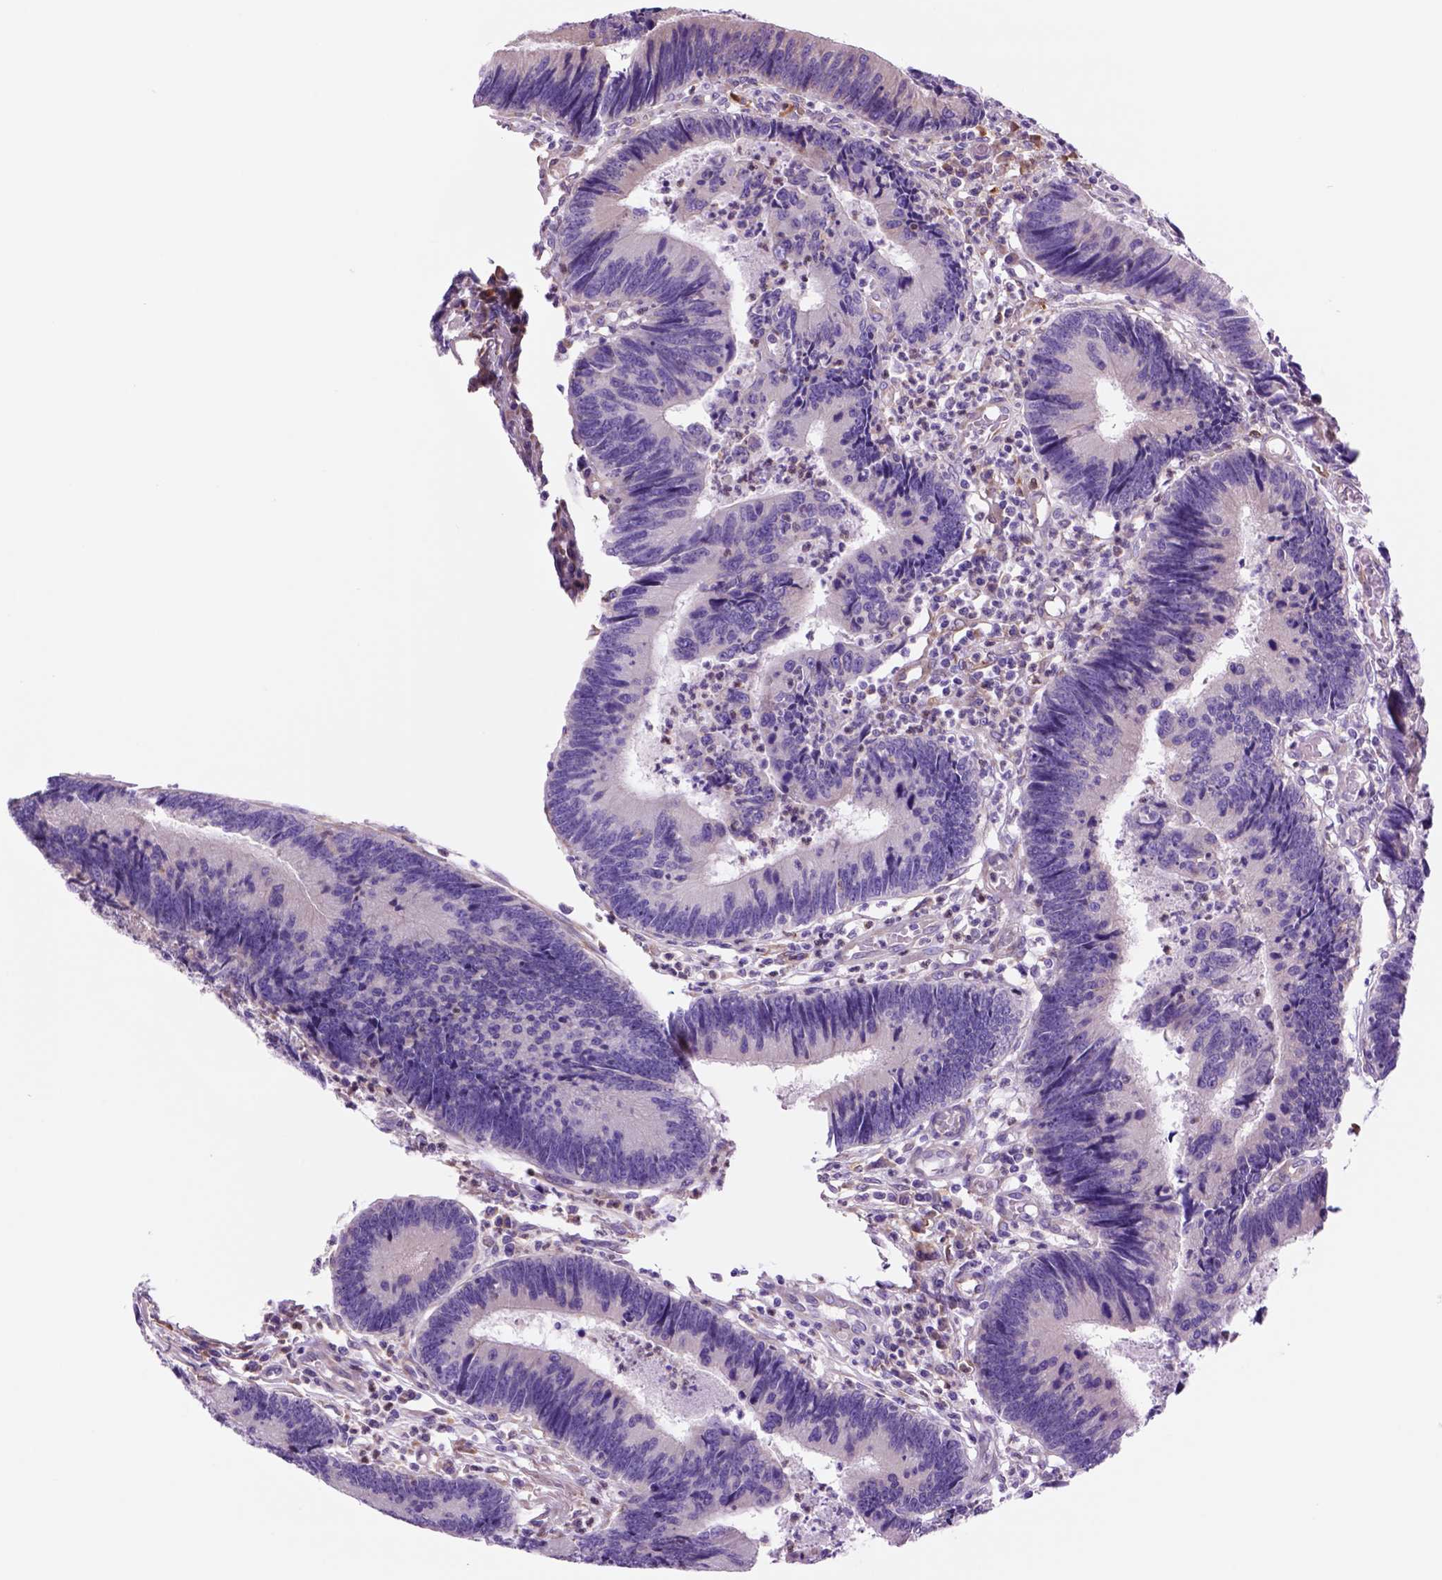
{"staining": {"intensity": "negative", "quantity": "none", "location": "none"}, "tissue": "colorectal cancer", "cell_type": "Tumor cells", "image_type": "cancer", "snomed": [{"axis": "morphology", "description": "Adenocarcinoma, NOS"}, {"axis": "topography", "description": "Colon"}], "caption": "The histopathology image reveals no staining of tumor cells in adenocarcinoma (colorectal).", "gene": "PIAS3", "patient": {"sex": "female", "age": 67}}